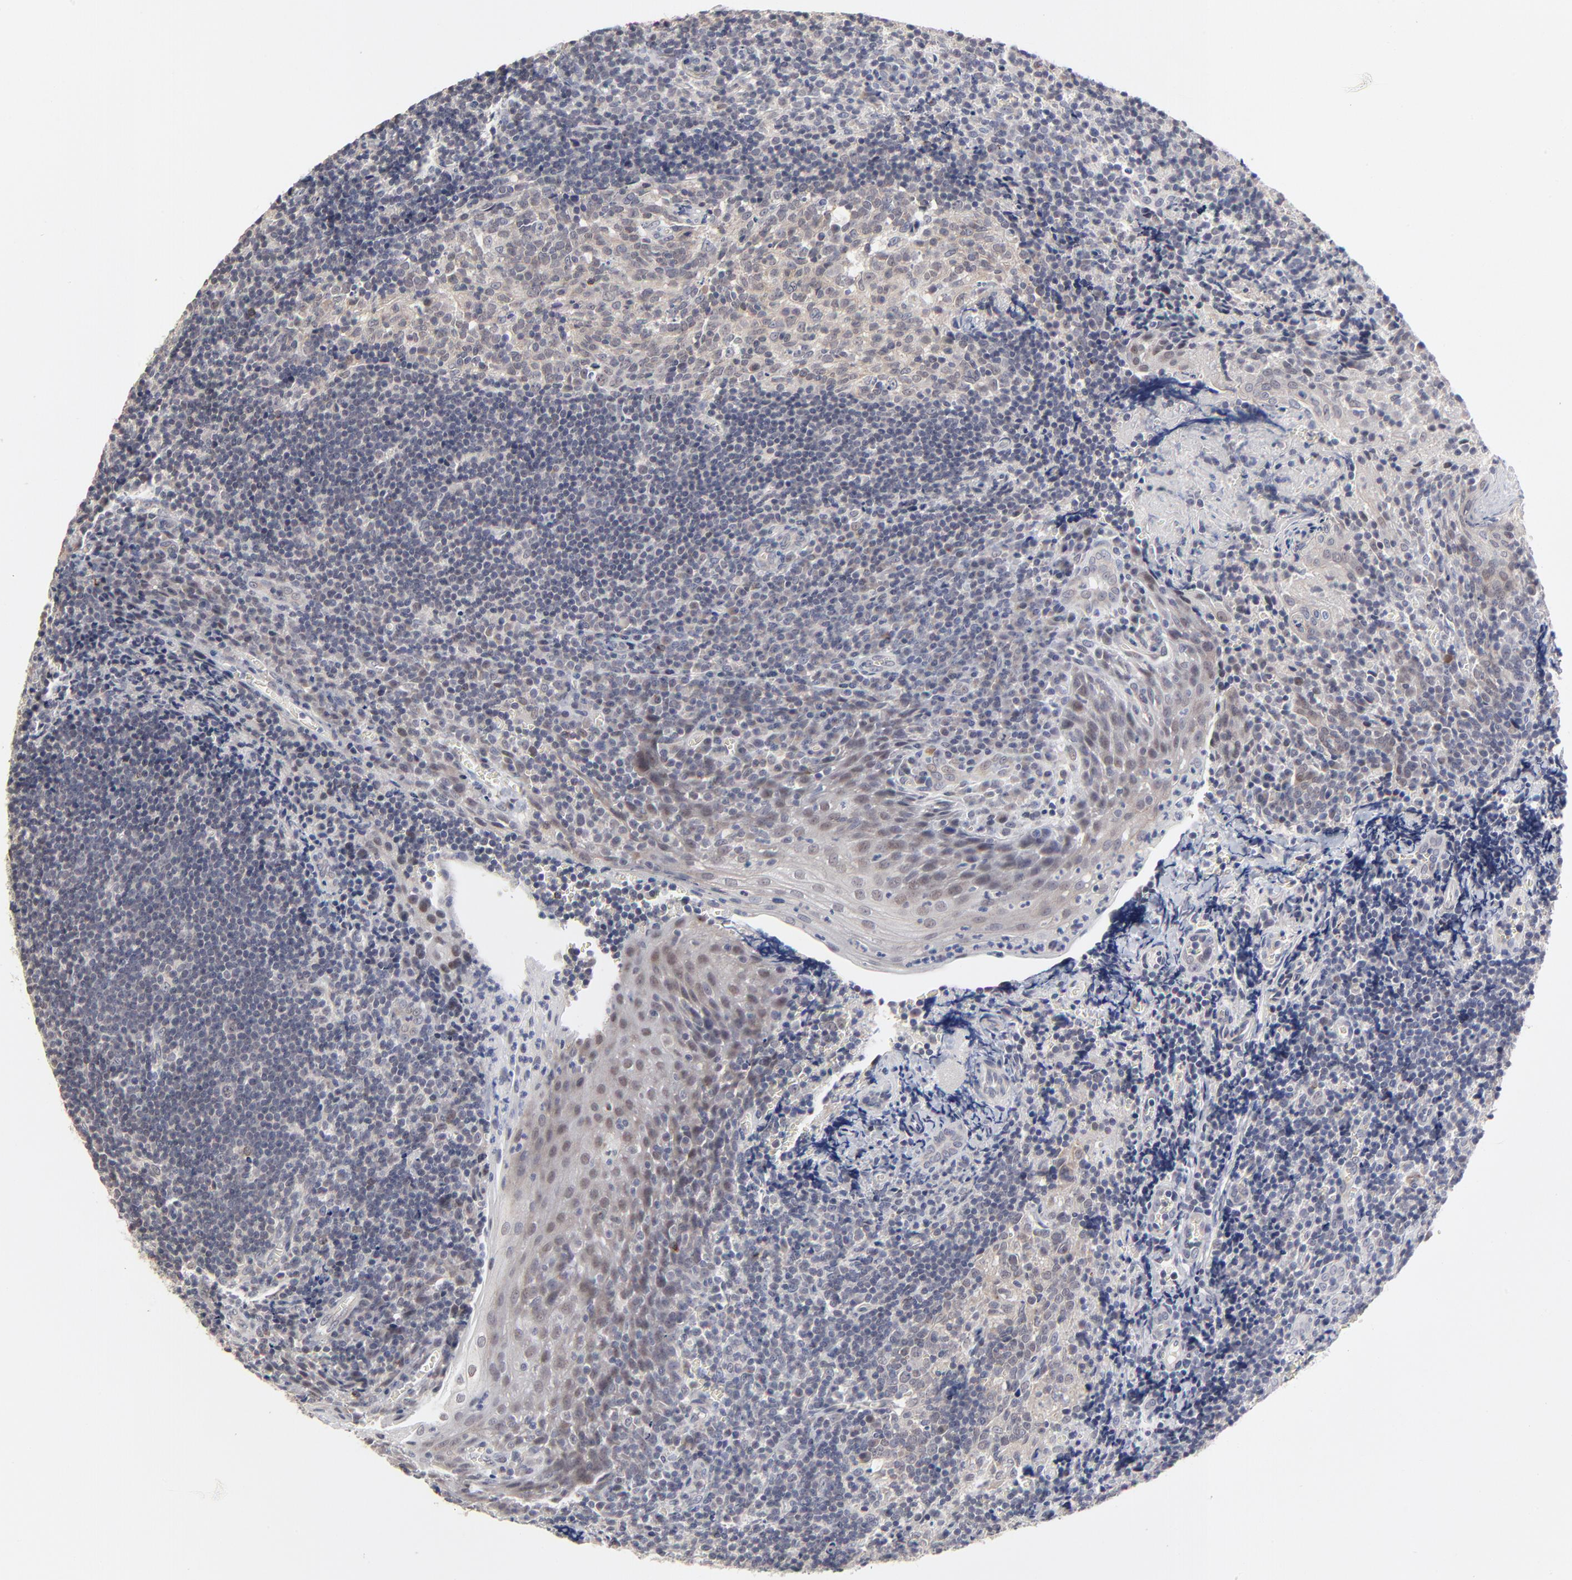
{"staining": {"intensity": "weak", "quantity": "<25%", "location": "cytoplasmic/membranous"}, "tissue": "tonsil", "cell_type": "Germinal center cells", "image_type": "normal", "snomed": [{"axis": "morphology", "description": "Normal tissue, NOS"}, {"axis": "topography", "description": "Tonsil"}], "caption": "The histopathology image displays no significant staining in germinal center cells of tonsil.", "gene": "MAGEA10", "patient": {"sex": "male", "age": 20}}